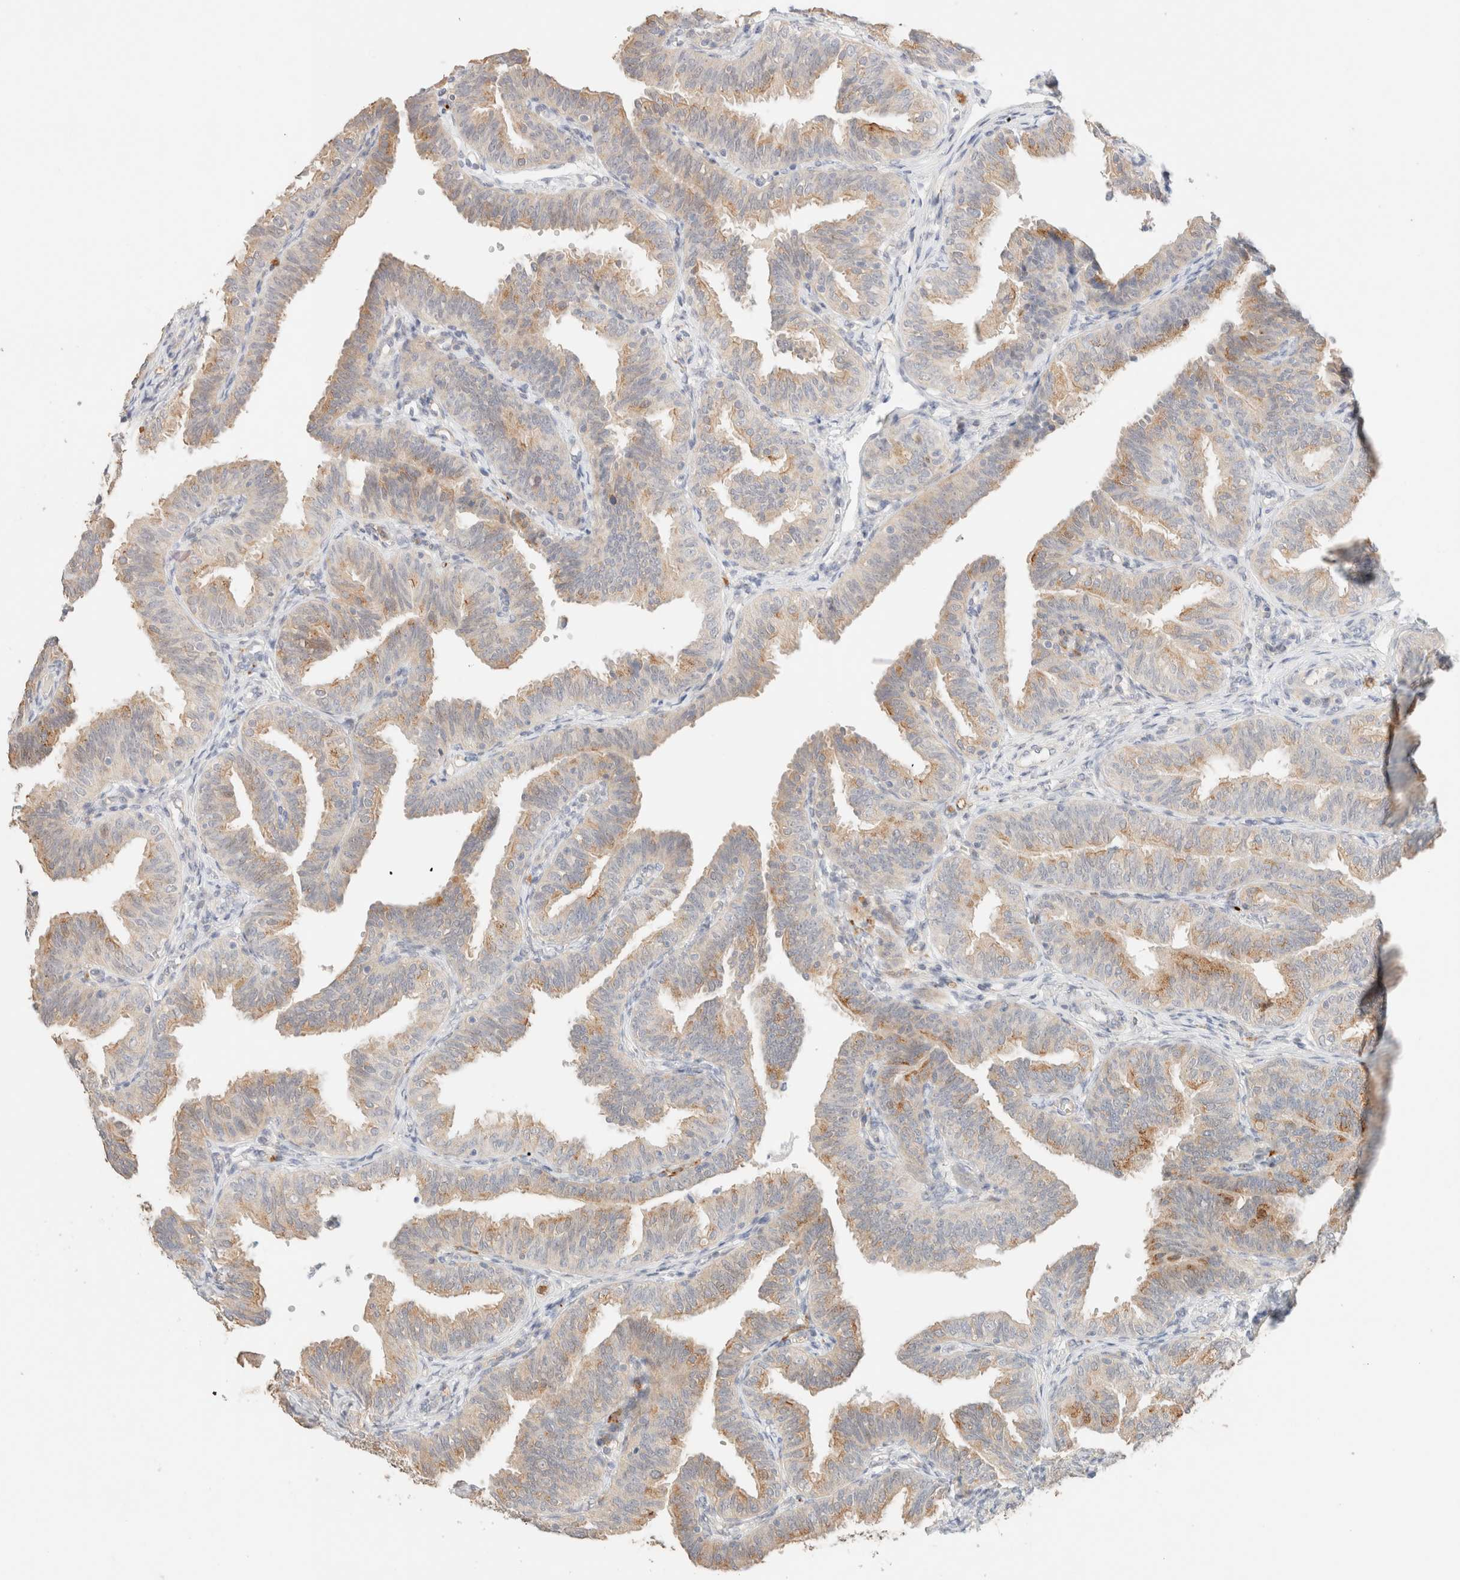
{"staining": {"intensity": "moderate", "quantity": "<25%", "location": "cytoplasmic/membranous"}, "tissue": "fallopian tube", "cell_type": "Glandular cells", "image_type": "normal", "snomed": [{"axis": "morphology", "description": "Normal tissue, NOS"}, {"axis": "topography", "description": "Fallopian tube"}], "caption": "This is a micrograph of immunohistochemistry staining of normal fallopian tube, which shows moderate positivity in the cytoplasmic/membranous of glandular cells.", "gene": "SGSM2", "patient": {"sex": "female", "age": 35}}